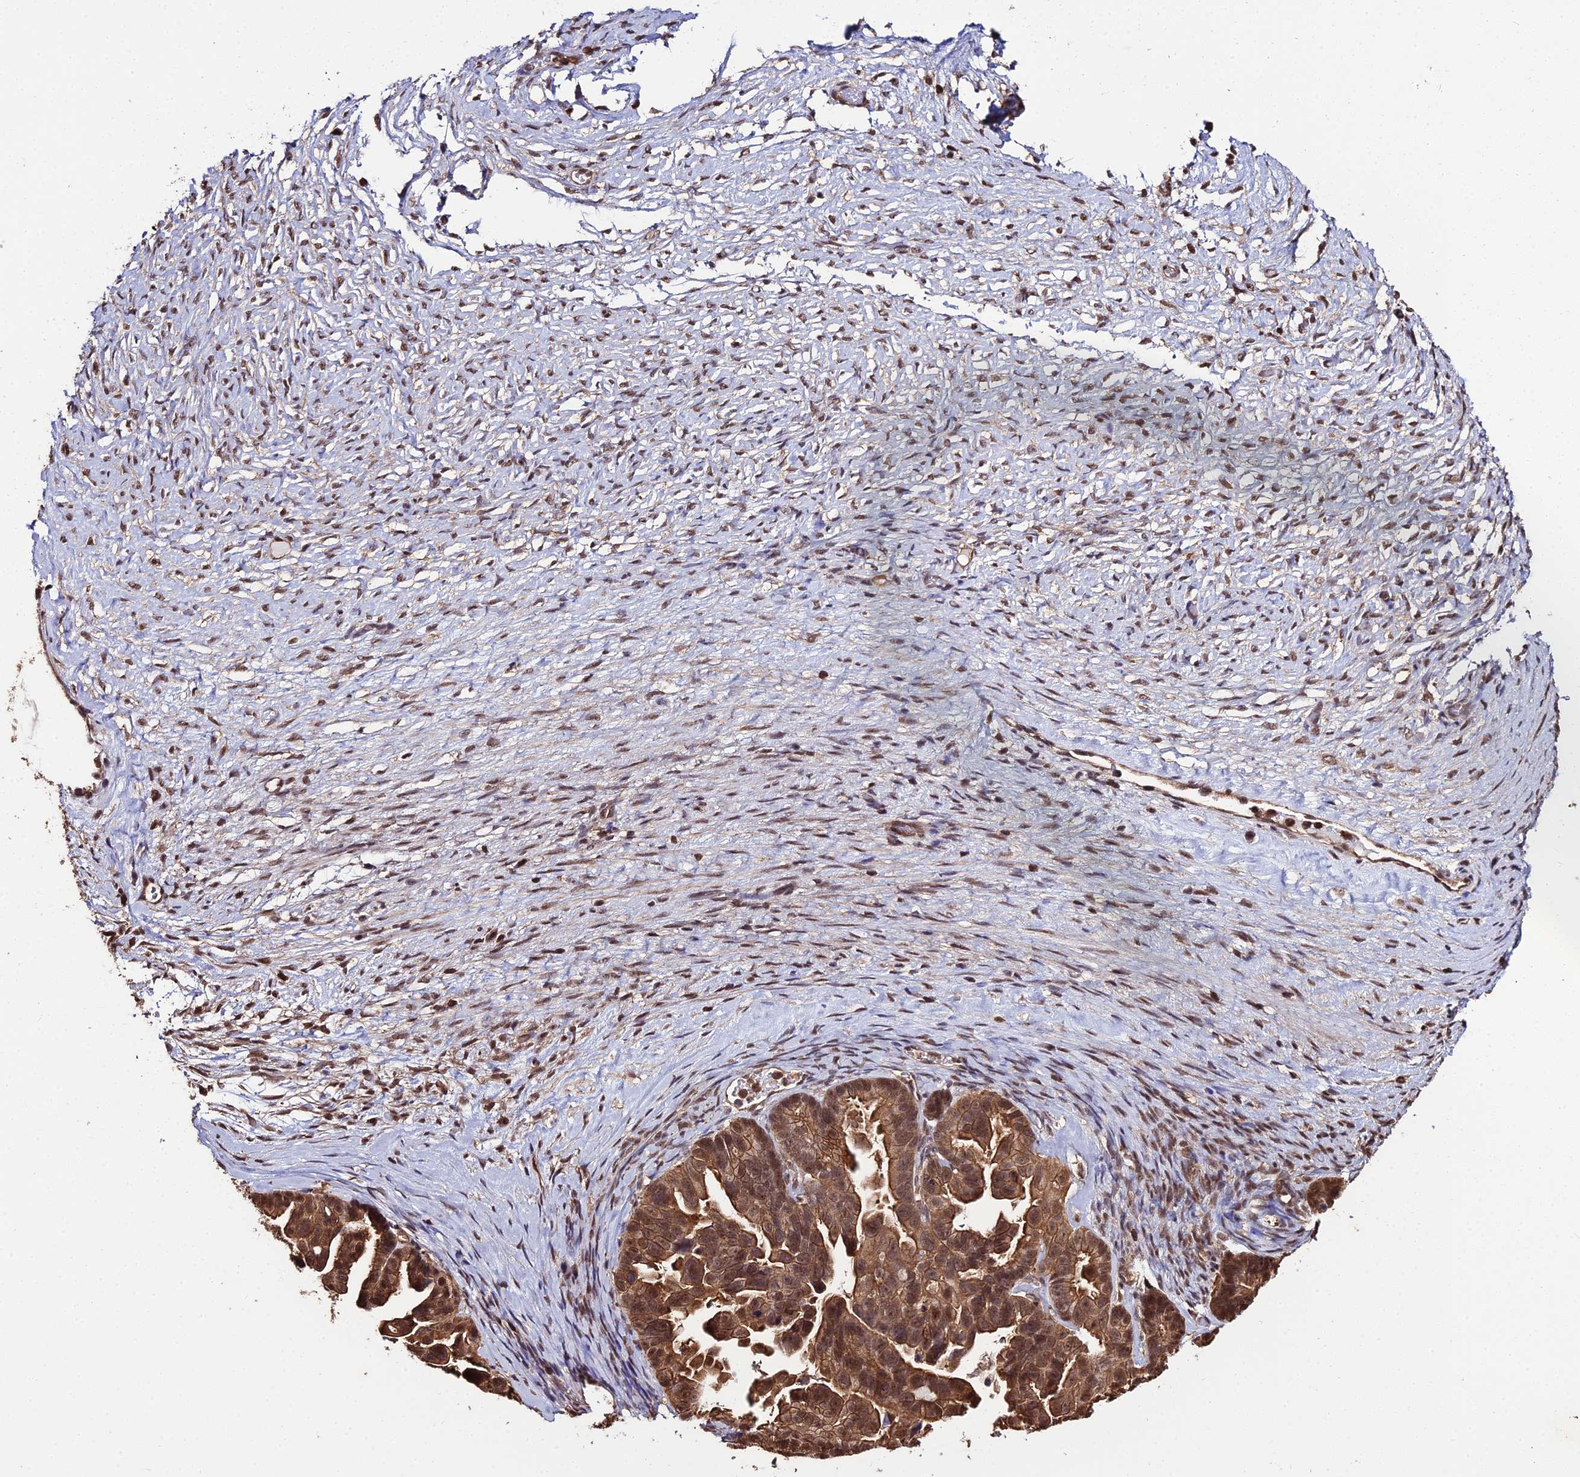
{"staining": {"intensity": "moderate", "quantity": ">75%", "location": "cytoplasmic/membranous,nuclear"}, "tissue": "ovarian cancer", "cell_type": "Tumor cells", "image_type": "cancer", "snomed": [{"axis": "morphology", "description": "Cystadenocarcinoma, serous, NOS"}, {"axis": "topography", "description": "Ovary"}], "caption": "The image exhibits staining of ovarian cancer (serous cystadenocarcinoma), revealing moderate cytoplasmic/membranous and nuclear protein expression (brown color) within tumor cells. (DAB IHC, brown staining for protein, blue staining for nuclei).", "gene": "PPP4C", "patient": {"sex": "female", "age": 56}}